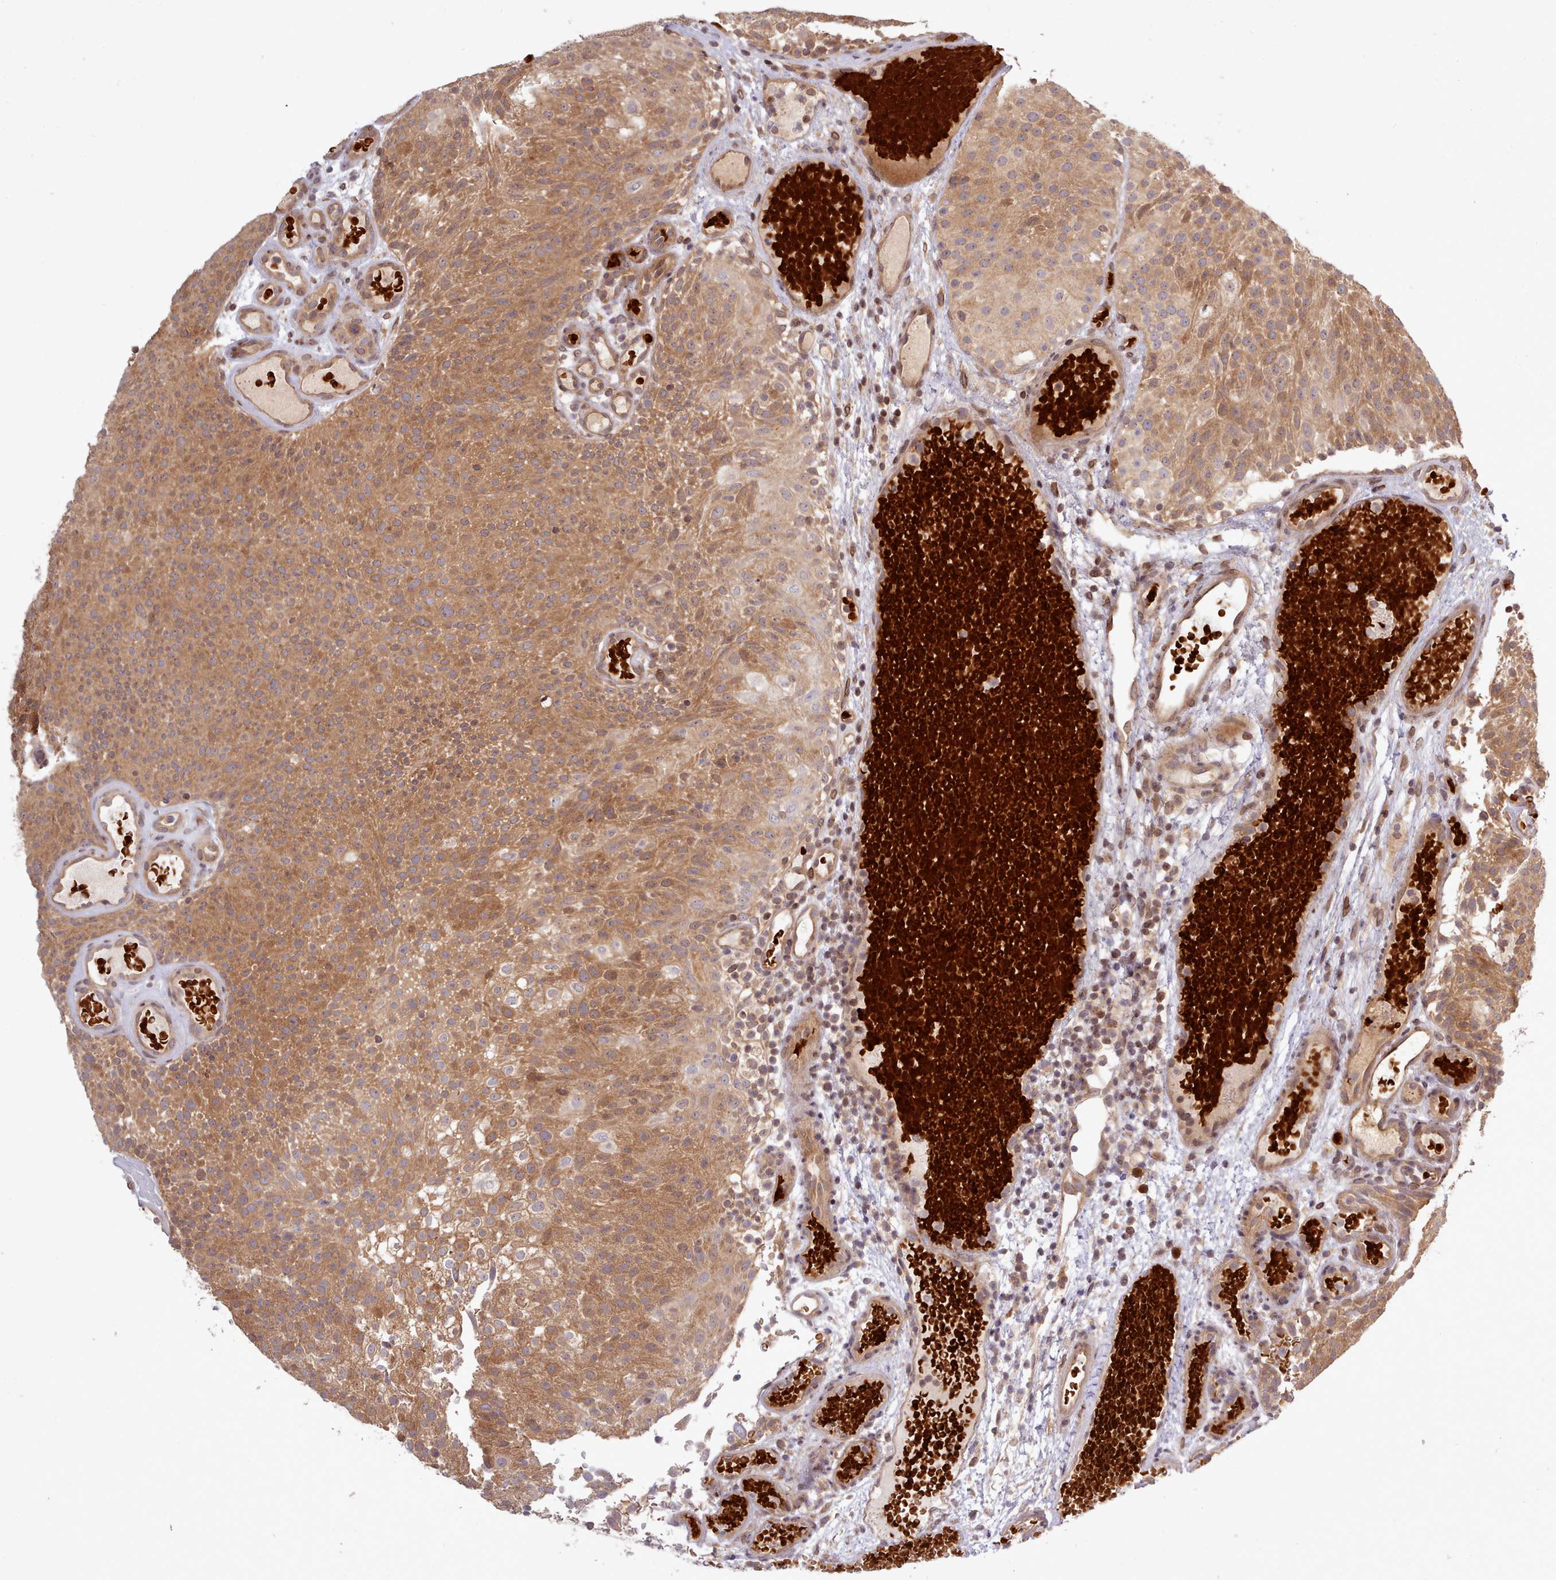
{"staining": {"intensity": "moderate", "quantity": ">75%", "location": "cytoplasmic/membranous"}, "tissue": "urothelial cancer", "cell_type": "Tumor cells", "image_type": "cancer", "snomed": [{"axis": "morphology", "description": "Urothelial carcinoma, Low grade"}, {"axis": "topography", "description": "Urinary bladder"}], "caption": "A photomicrograph of low-grade urothelial carcinoma stained for a protein reveals moderate cytoplasmic/membranous brown staining in tumor cells.", "gene": "UBE2G1", "patient": {"sex": "male", "age": 78}}